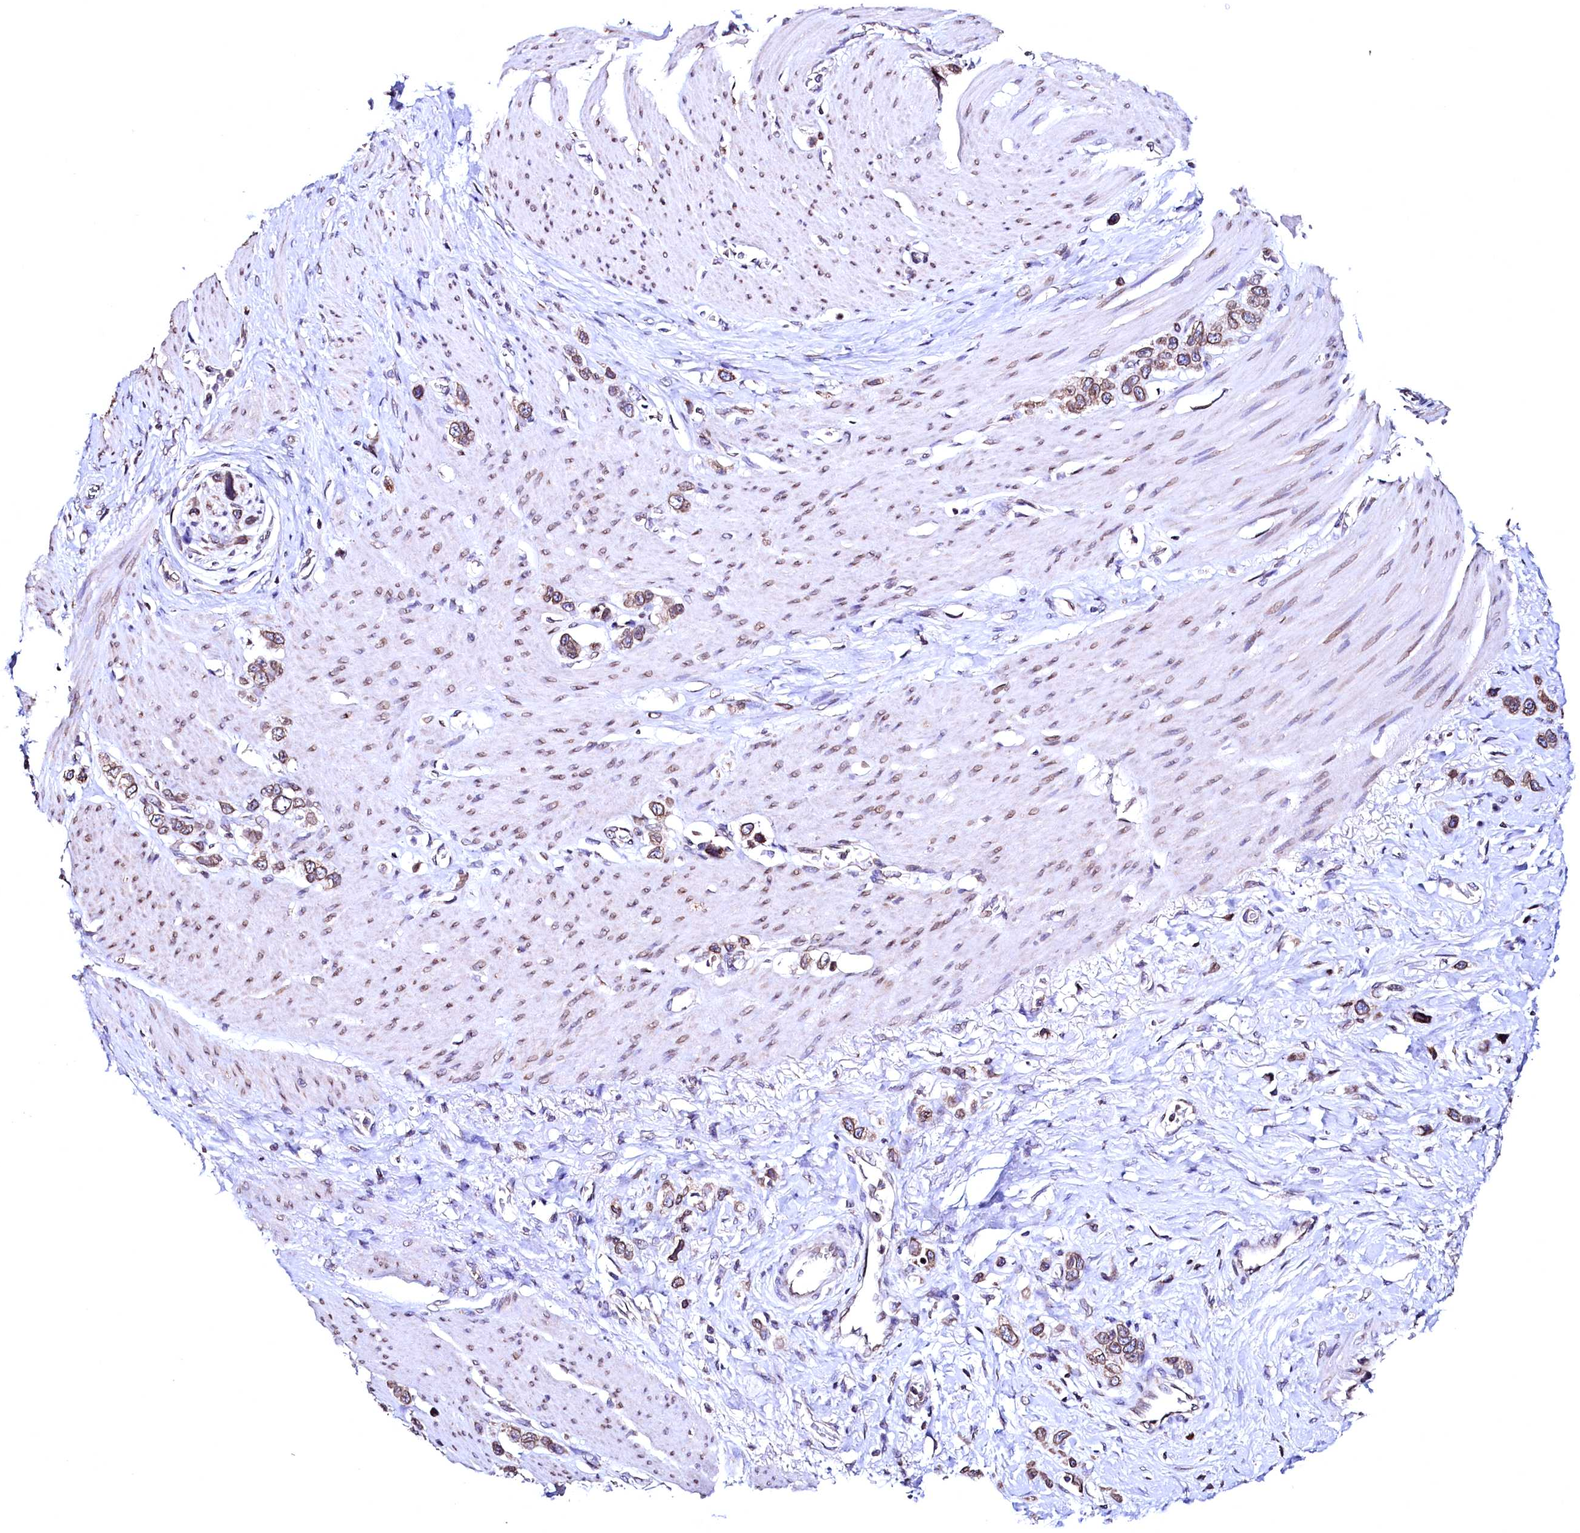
{"staining": {"intensity": "moderate", "quantity": ">75%", "location": "cytoplasmic/membranous,nuclear"}, "tissue": "stomach cancer", "cell_type": "Tumor cells", "image_type": "cancer", "snomed": [{"axis": "morphology", "description": "Adenocarcinoma, NOS"}, {"axis": "morphology", "description": "Adenocarcinoma, High grade"}, {"axis": "topography", "description": "Stomach, upper"}, {"axis": "topography", "description": "Stomach, lower"}], "caption": "Moderate cytoplasmic/membranous and nuclear protein staining is appreciated in about >75% of tumor cells in stomach cancer (high-grade adenocarcinoma).", "gene": "HAND1", "patient": {"sex": "female", "age": 65}}